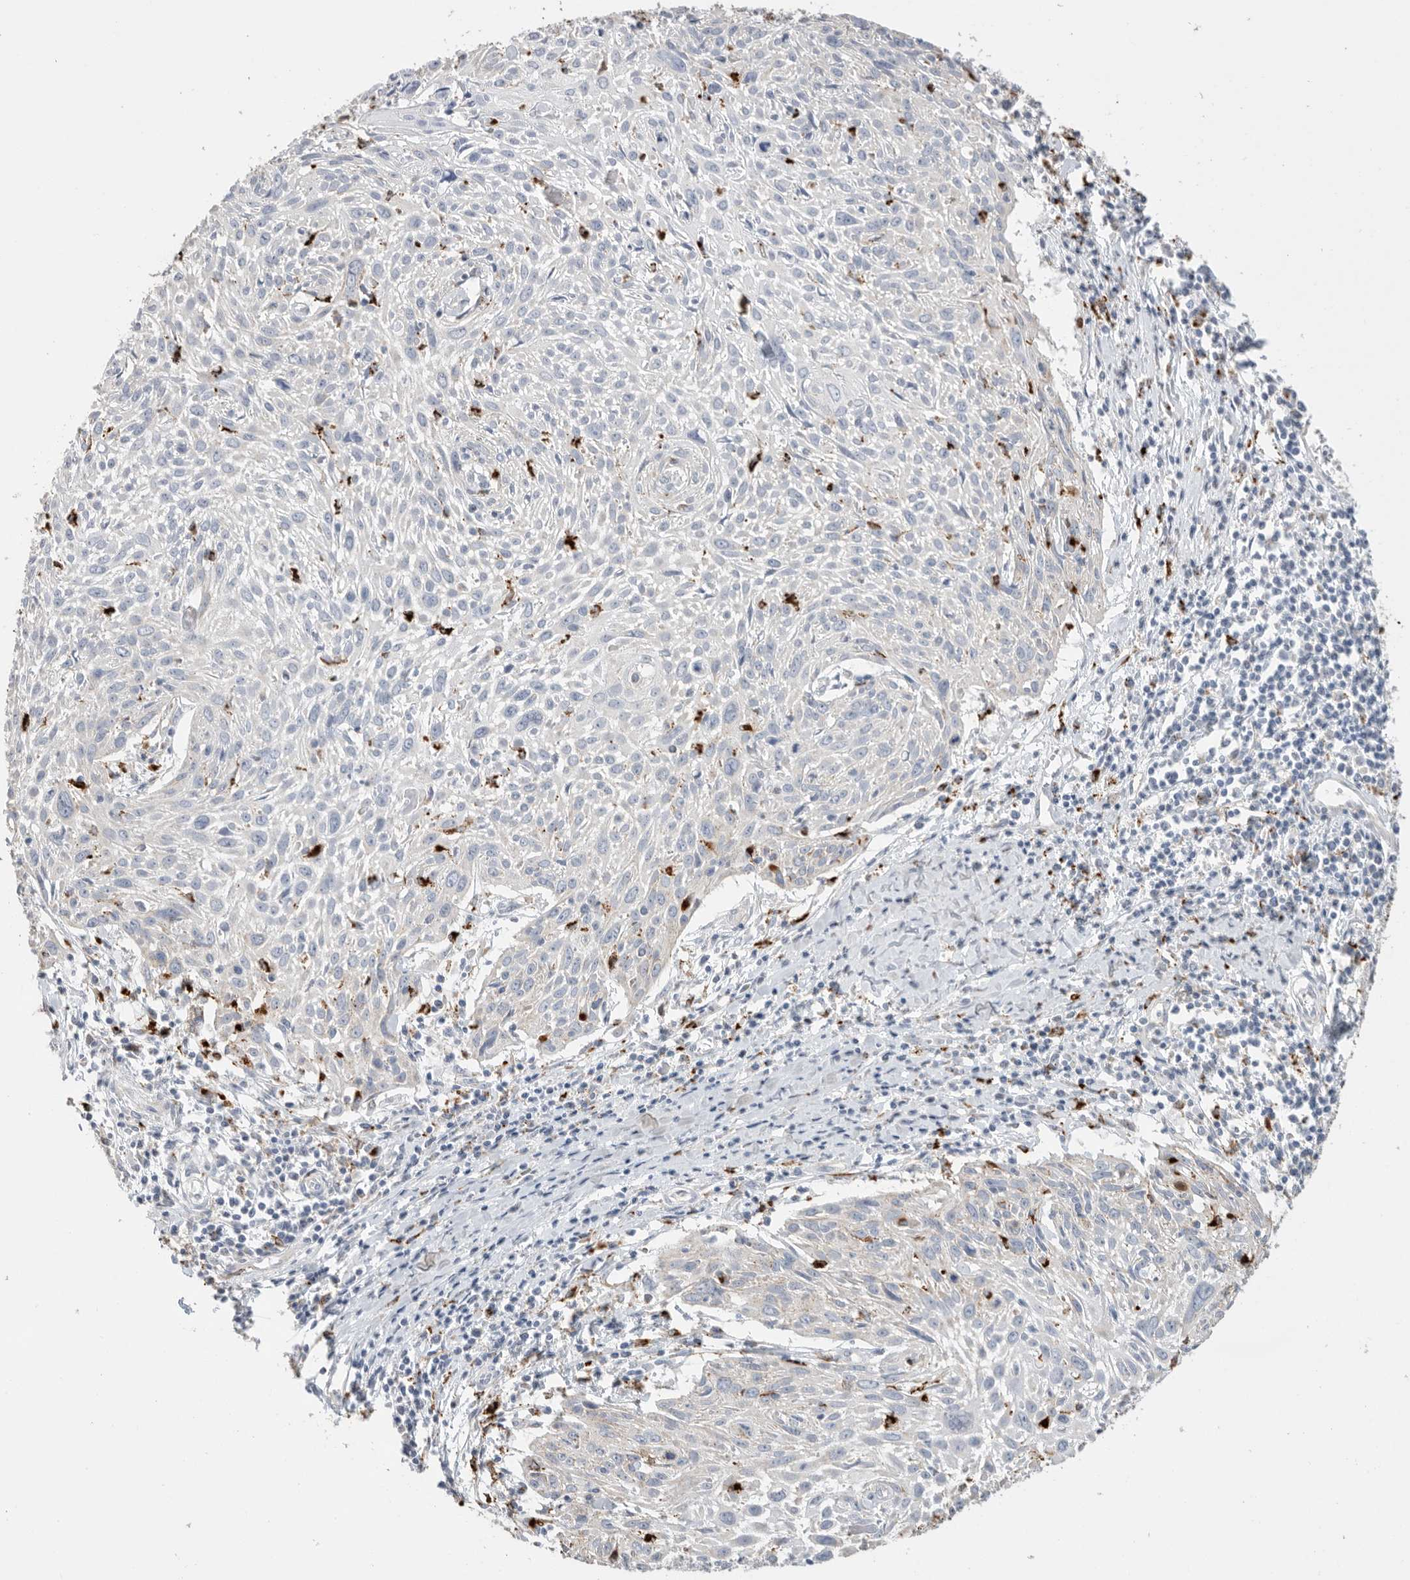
{"staining": {"intensity": "negative", "quantity": "none", "location": "none"}, "tissue": "cervical cancer", "cell_type": "Tumor cells", "image_type": "cancer", "snomed": [{"axis": "morphology", "description": "Squamous cell carcinoma, NOS"}, {"axis": "topography", "description": "Cervix"}], "caption": "Tumor cells show no significant protein staining in cervical cancer (squamous cell carcinoma).", "gene": "GGH", "patient": {"sex": "female", "age": 51}}